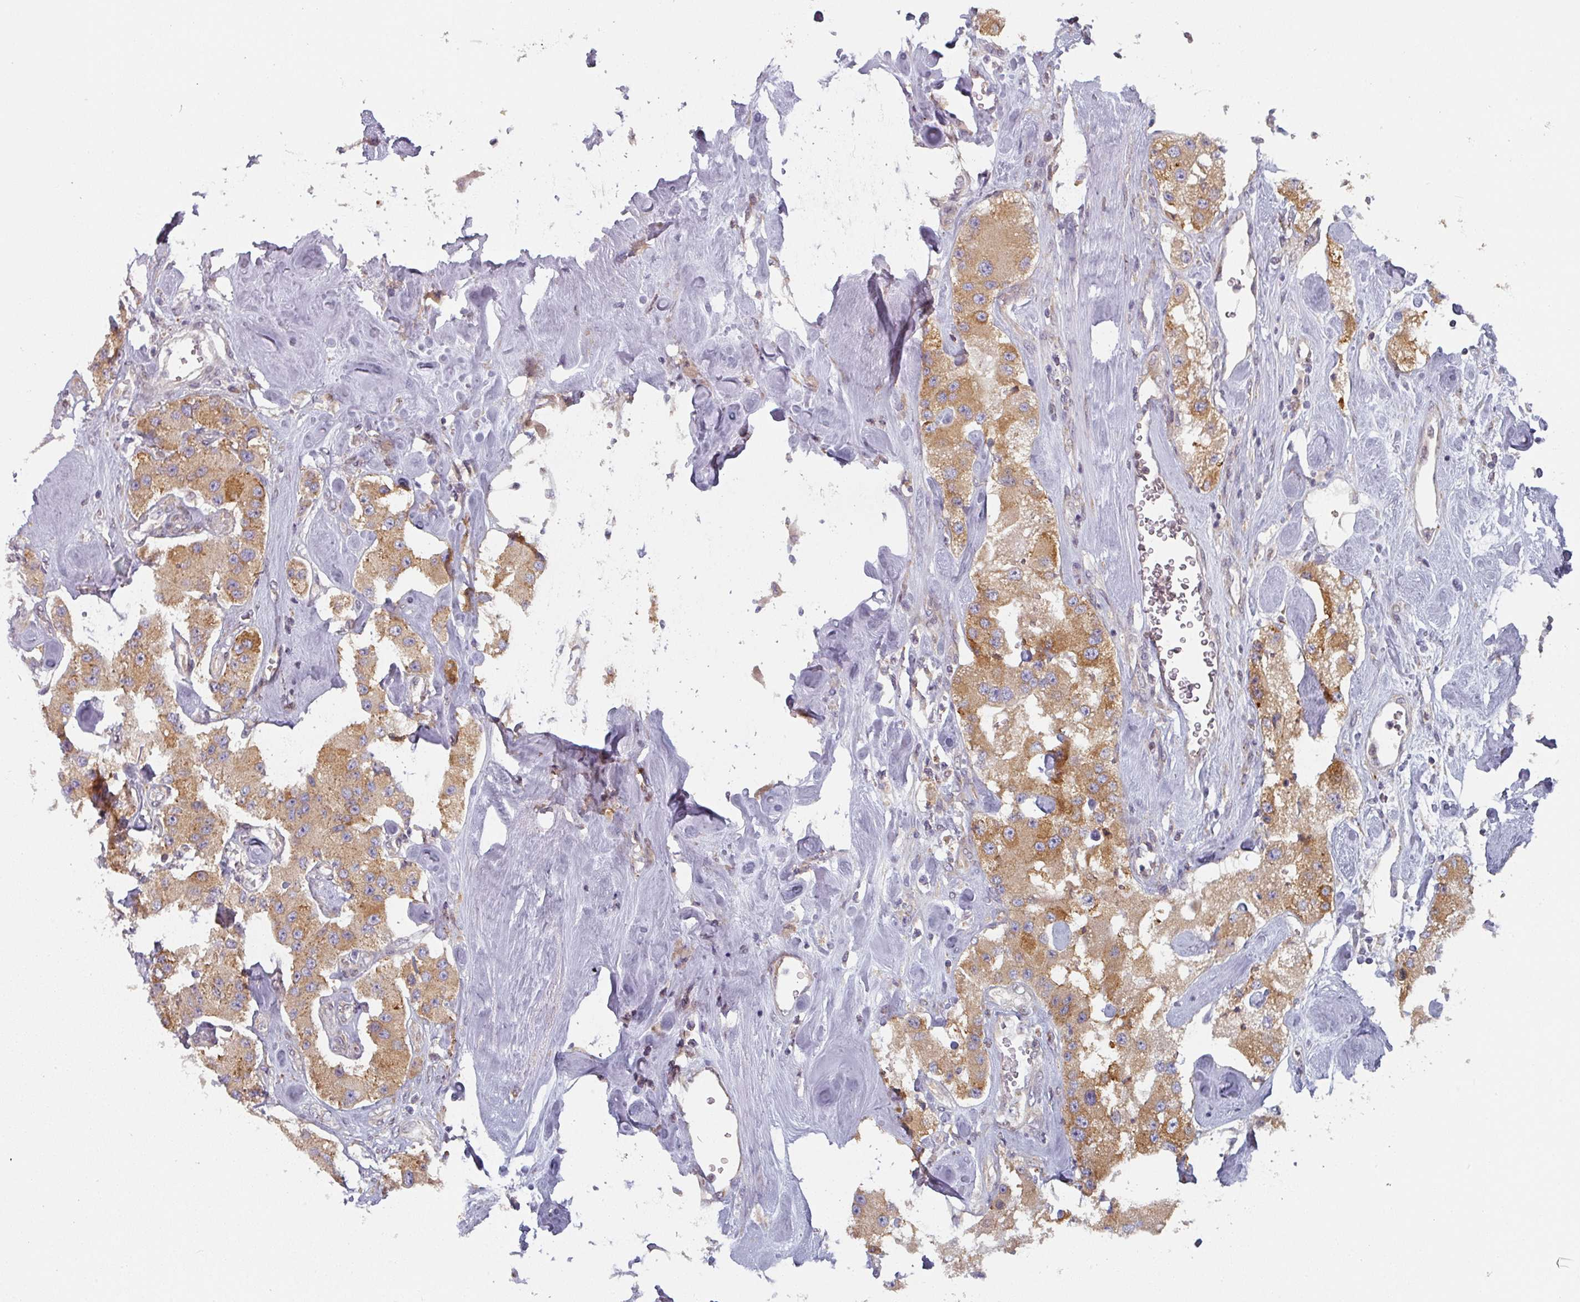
{"staining": {"intensity": "moderate", "quantity": ">75%", "location": "cytoplasmic/membranous"}, "tissue": "carcinoid", "cell_type": "Tumor cells", "image_type": "cancer", "snomed": [{"axis": "morphology", "description": "Carcinoid, malignant, NOS"}, {"axis": "topography", "description": "Pancreas"}], "caption": "This histopathology image demonstrates carcinoid stained with immunohistochemistry (IHC) to label a protein in brown. The cytoplasmic/membranous of tumor cells show moderate positivity for the protein. Nuclei are counter-stained blue.", "gene": "TAPT1", "patient": {"sex": "male", "age": 41}}